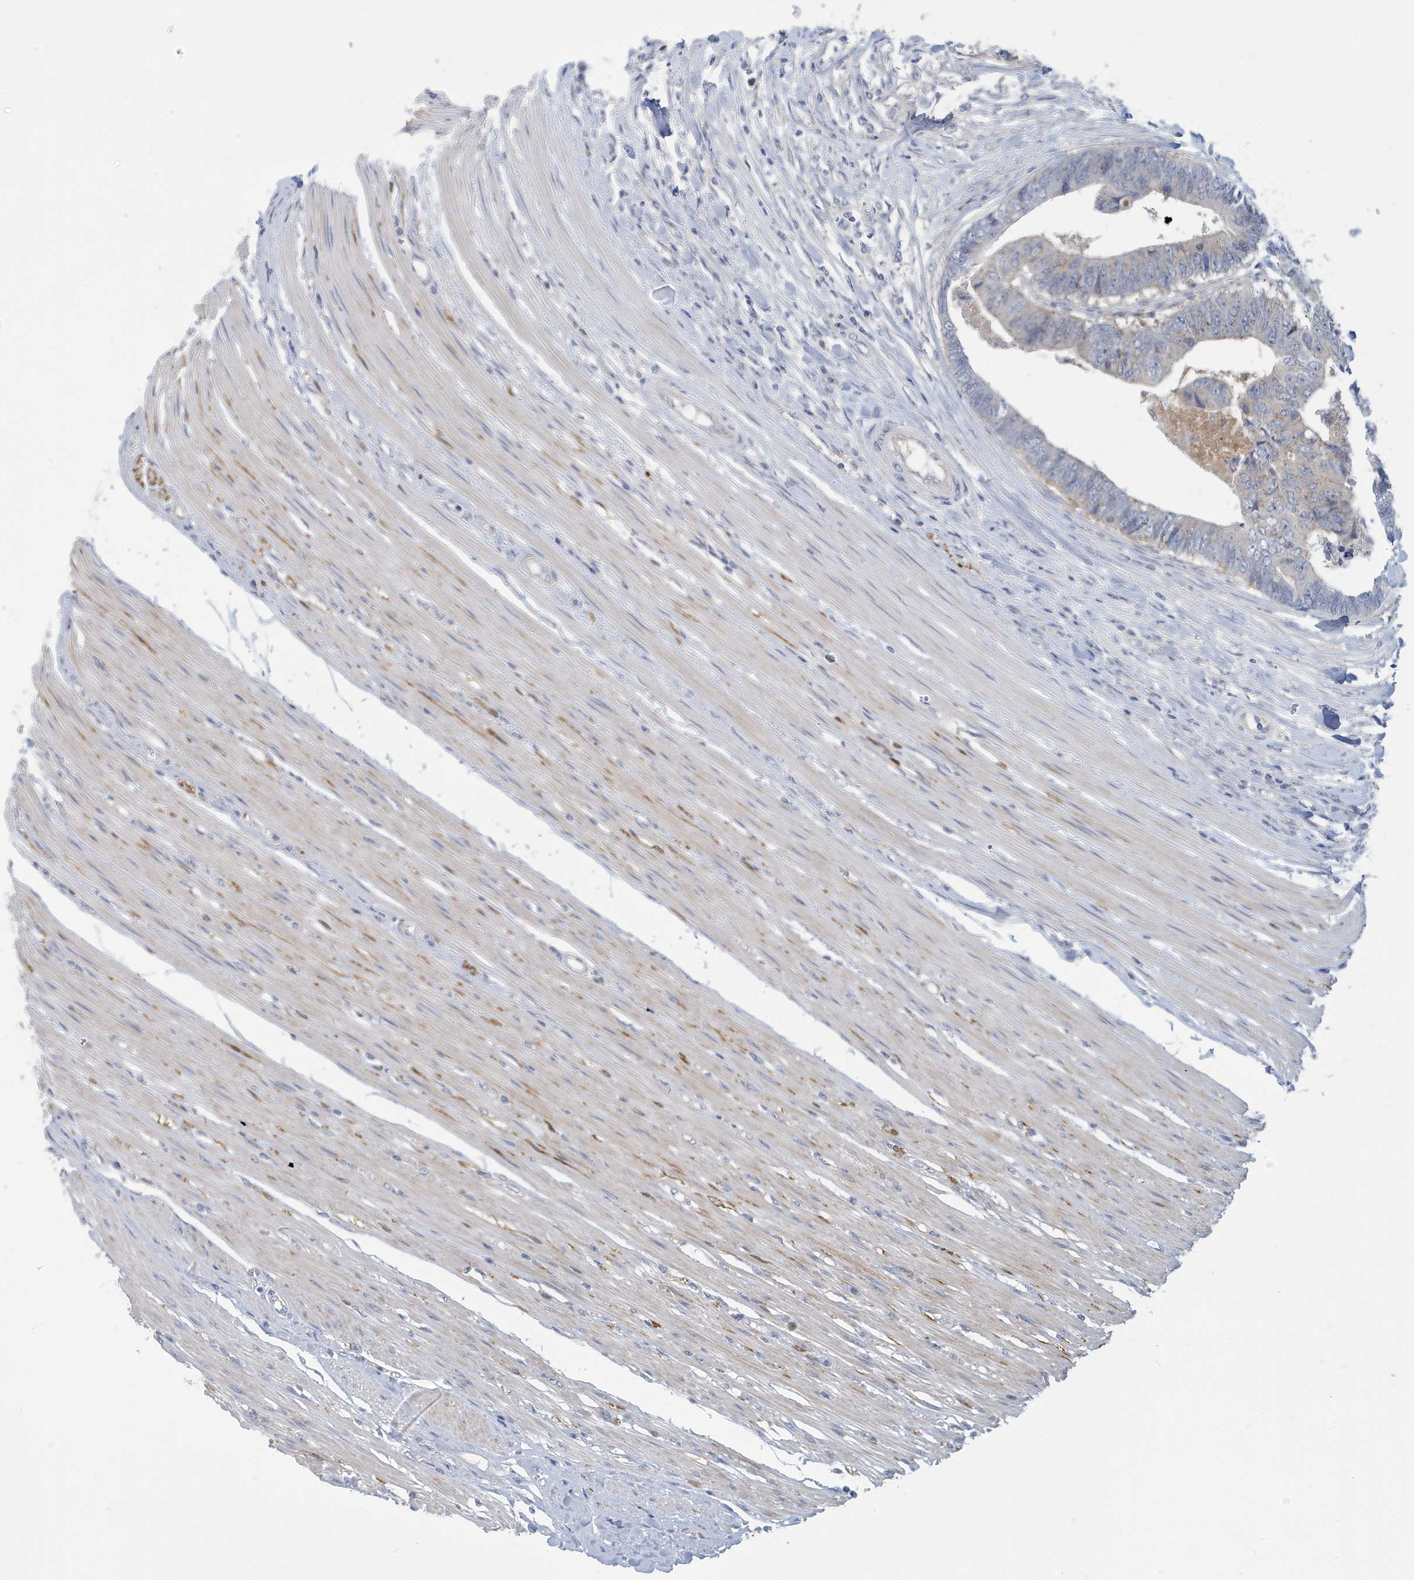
{"staining": {"intensity": "weak", "quantity": "<25%", "location": "cytoplasmic/membranous"}, "tissue": "colorectal cancer", "cell_type": "Tumor cells", "image_type": "cancer", "snomed": [{"axis": "morphology", "description": "Adenocarcinoma, NOS"}, {"axis": "topography", "description": "Rectum"}], "caption": "The IHC photomicrograph has no significant expression in tumor cells of adenocarcinoma (colorectal) tissue.", "gene": "VTA1", "patient": {"sex": "male", "age": 84}}